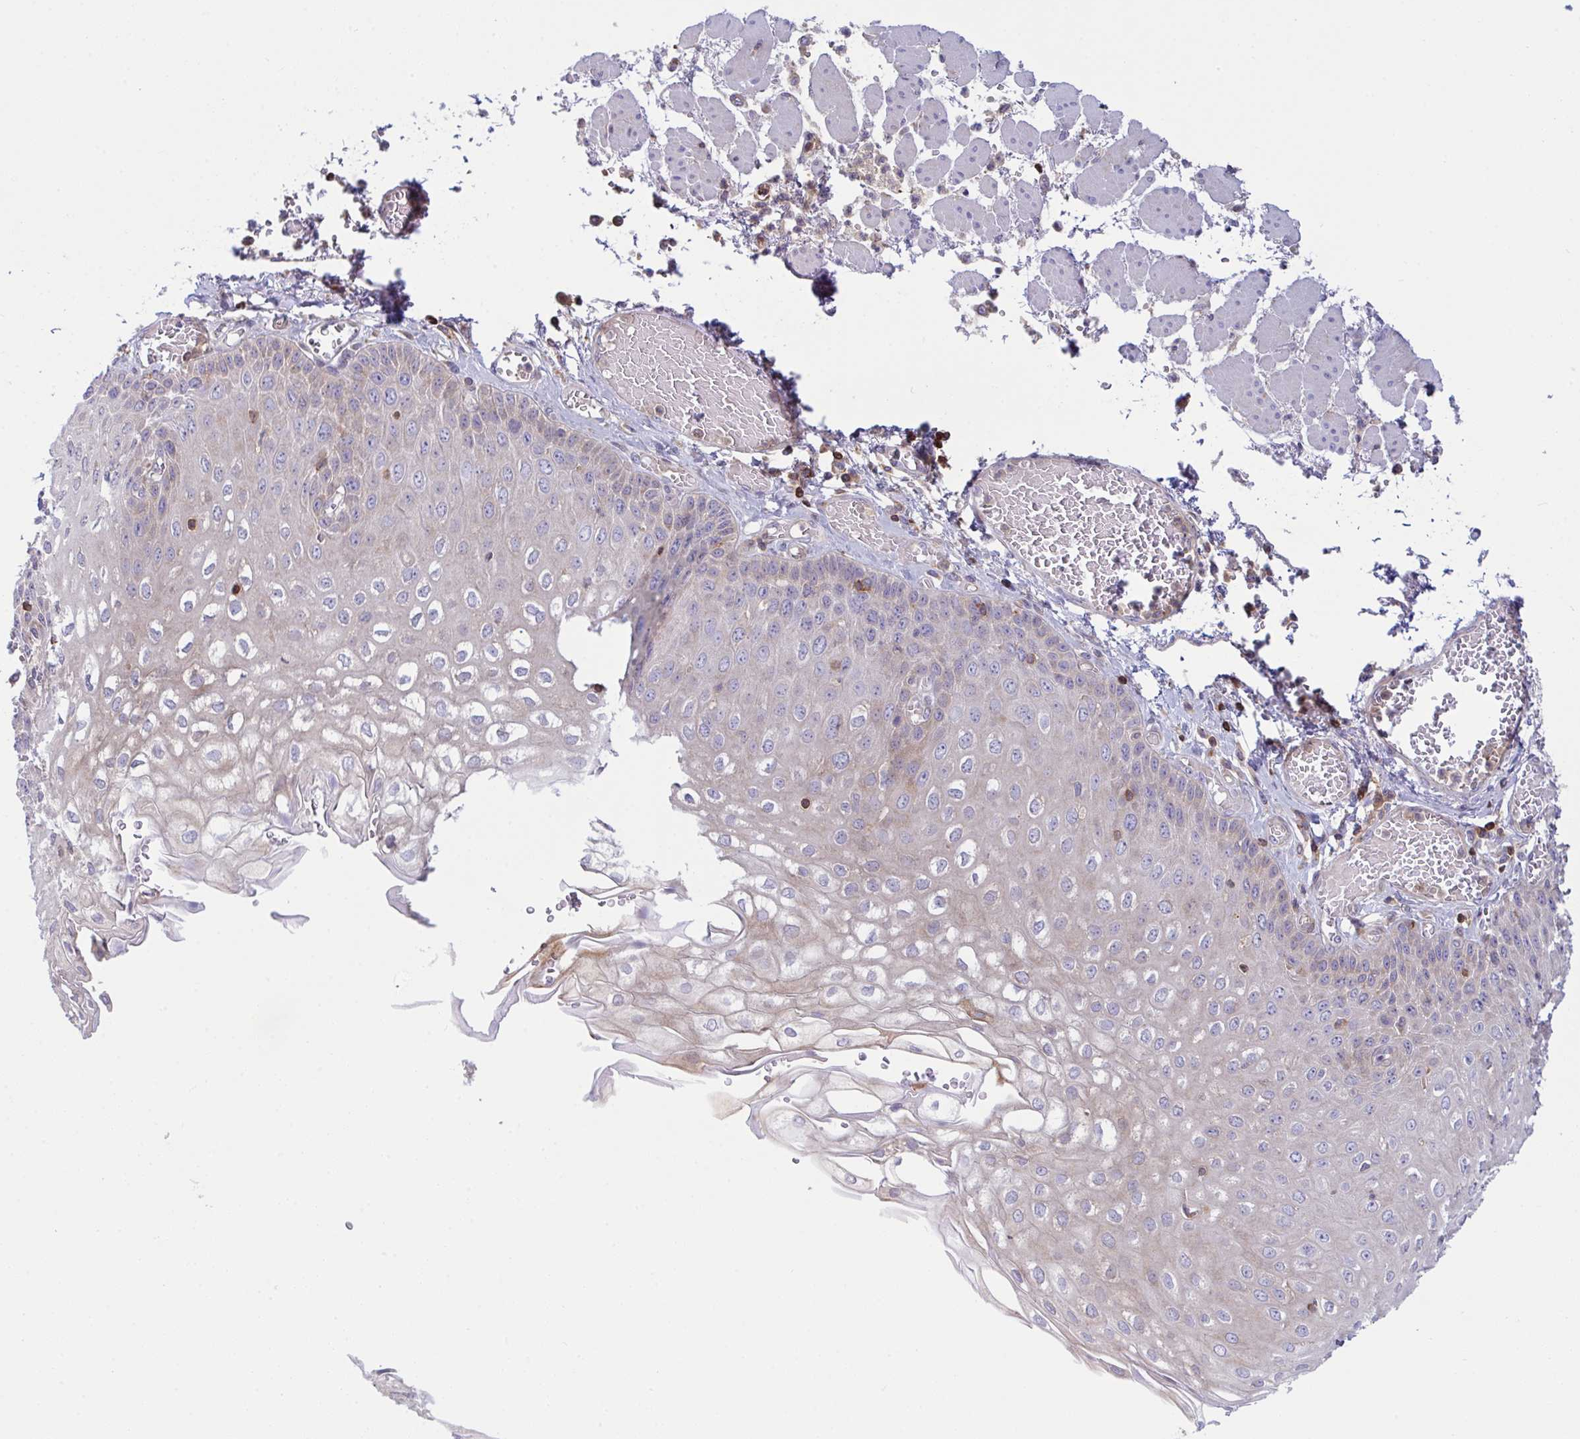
{"staining": {"intensity": "moderate", "quantity": "25%-75%", "location": "cytoplasmic/membranous"}, "tissue": "esophagus", "cell_type": "Squamous epithelial cells", "image_type": "normal", "snomed": [{"axis": "morphology", "description": "Normal tissue, NOS"}, {"axis": "morphology", "description": "Adenocarcinoma, NOS"}, {"axis": "topography", "description": "Esophagus"}], "caption": "Esophagus stained for a protein (brown) reveals moderate cytoplasmic/membranous positive positivity in approximately 25%-75% of squamous epithelial cells.", "gene": "TSC22D3", "patient": {"sex": "male", "age": 81}}